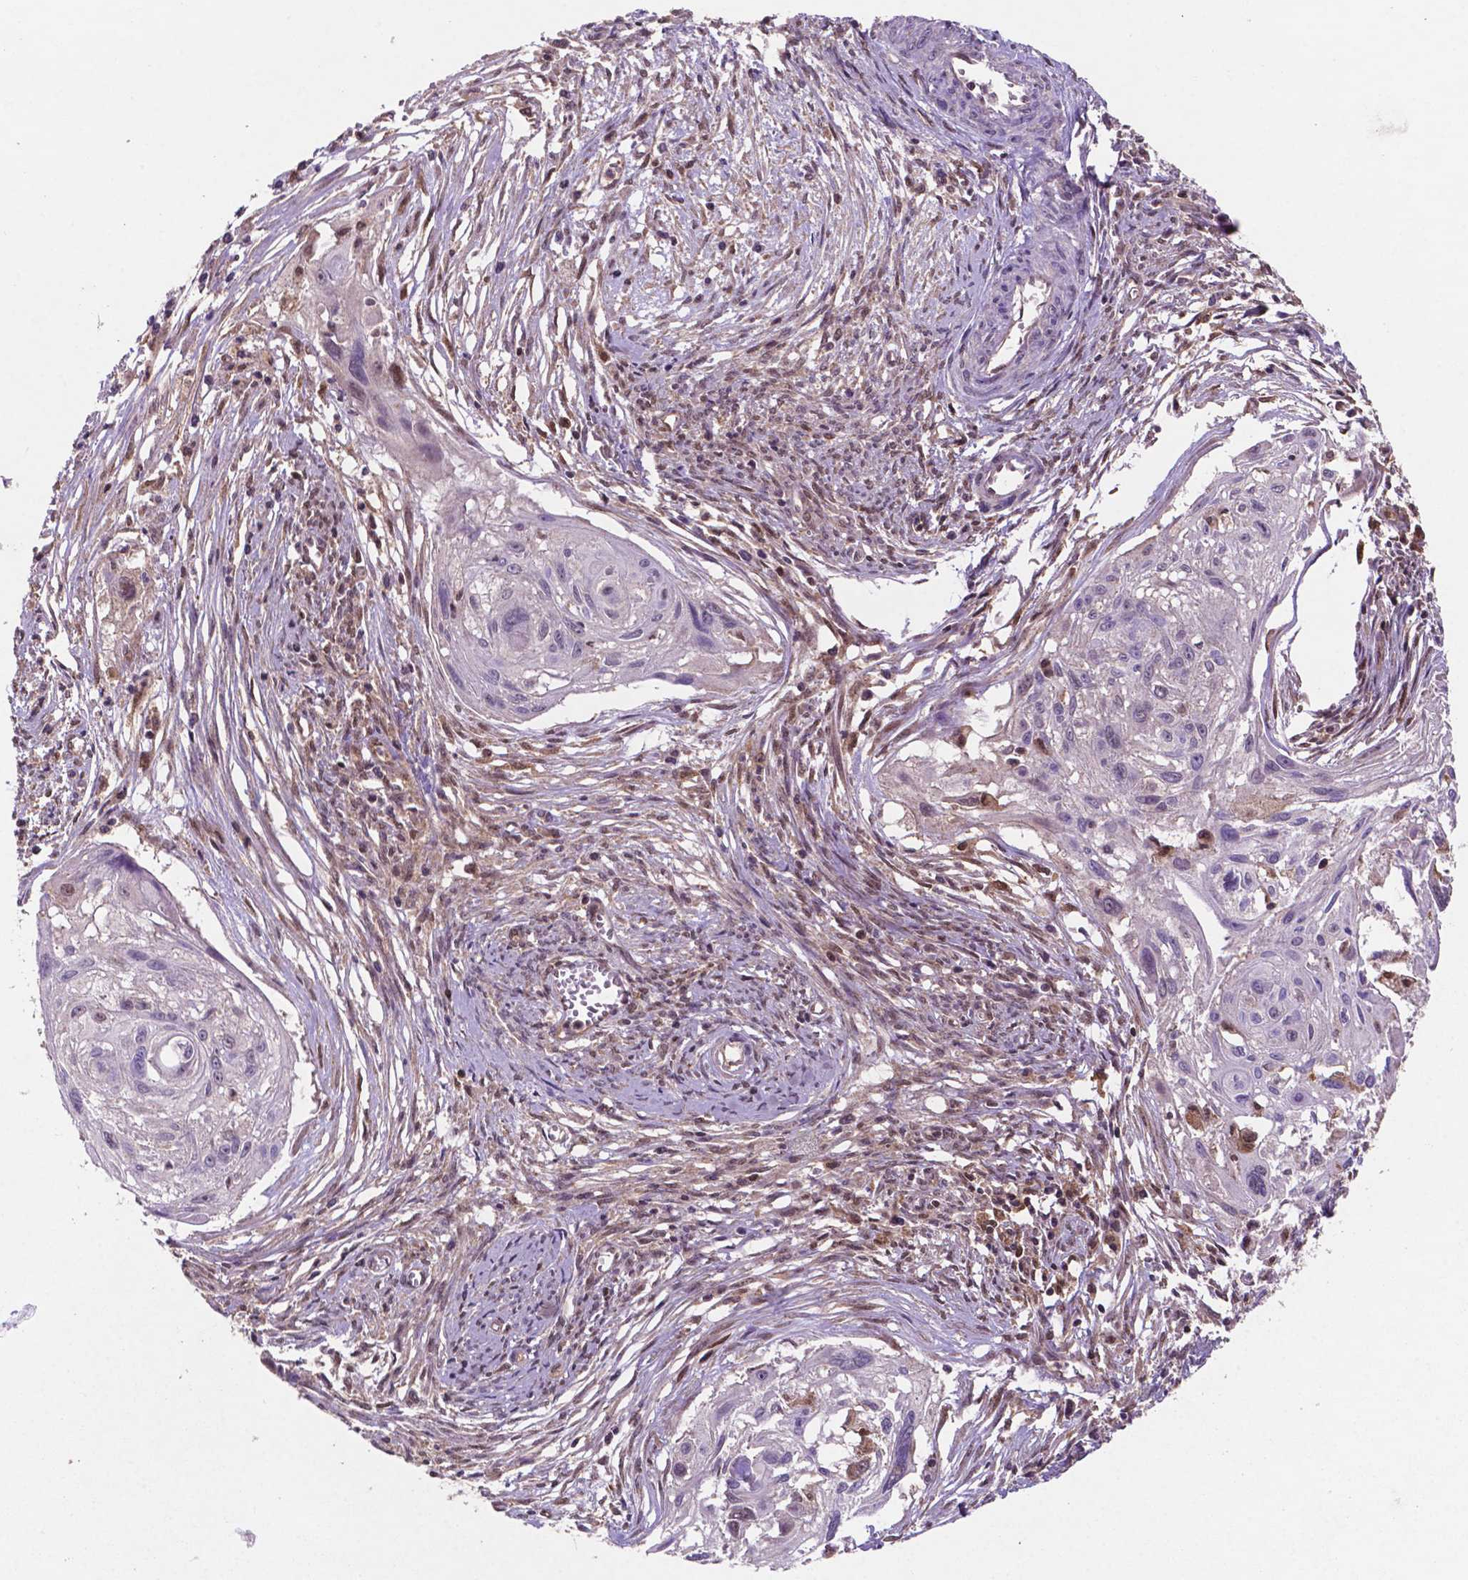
{"staining": {"intensity": "negative", "quantity": "none", "location": "none"}, "tissue": "cervical cancer", "cell_type": "Tumor cells", "image_type": "cancer", "snomed": [{"axis": "morphology", "description": "Squamous cell carcinoma, NOS"}, {"axis": "topography", "description": "Cervix"}], "caption": "Immunohistochemical staining of human cervical cancer displays no significant positivity in tumor cells.", "gene": "UBE2L6", "patient": {"sex": "female", "age": 49}}